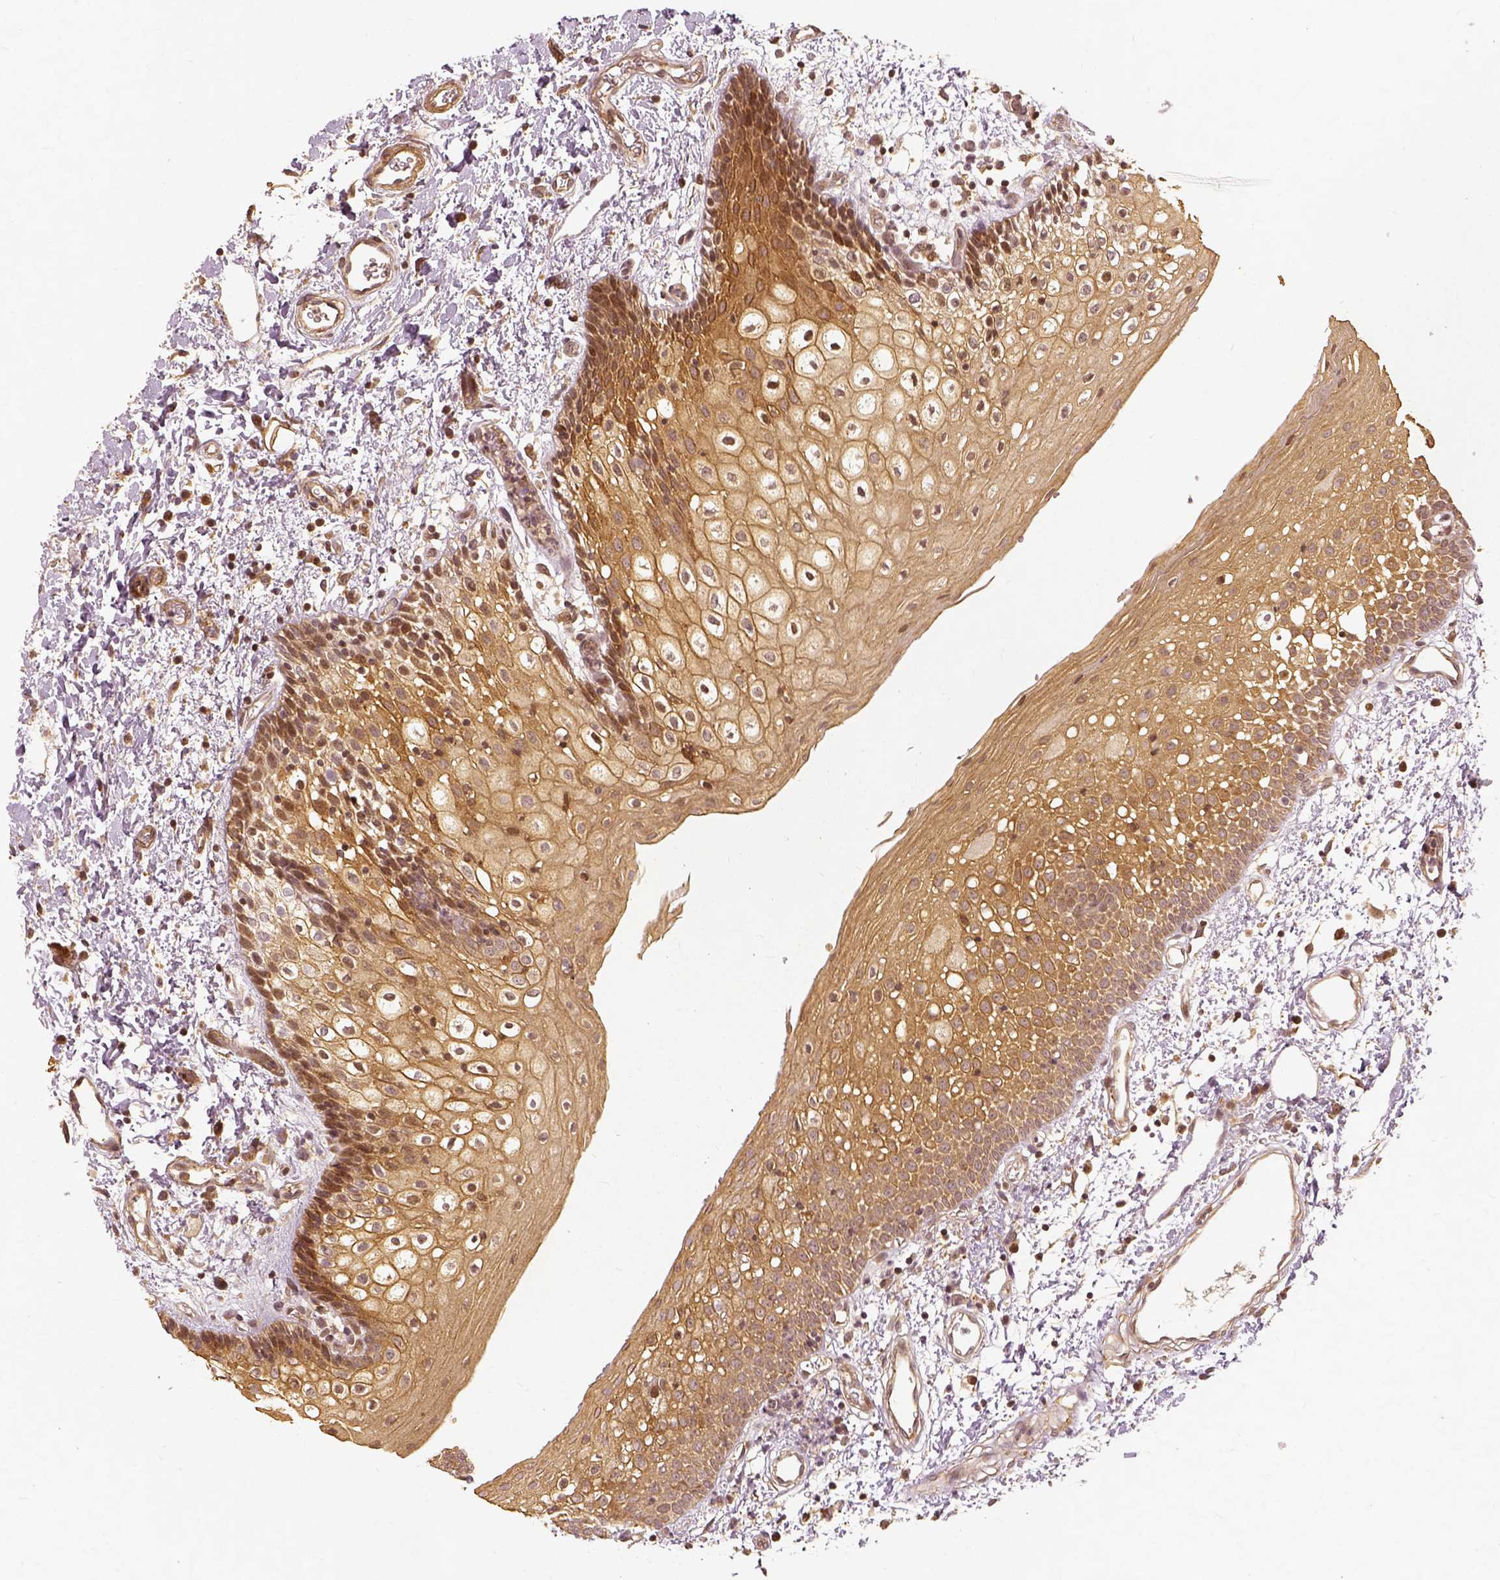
{"staining": {"intensity": "moderate", "quantity": "25%-75%", "location": "cytoplasmic/membranous,nuclear"}, "tissue": "oral mucosa", "cell_type": "Squamous epithelial cells", "image_type": "normal", "snomed": [{"axis": "morphology", "description": "Normal tissue, NOS"}, {"axis": "topography", "description": "Oral tissue"}], "caption": "Protein expression analysis of normal oral mucosa displays moderate cytoplasmic/membranous,nuclear expression in about 25%-75% of squamous epithelial cells. (DAB (3,3'-diaminobenzidine) = brown stain, brightfield microscopy at high magnification).", "gene": "VEGFA", "patient": {"sex": "female", "age": 43}}